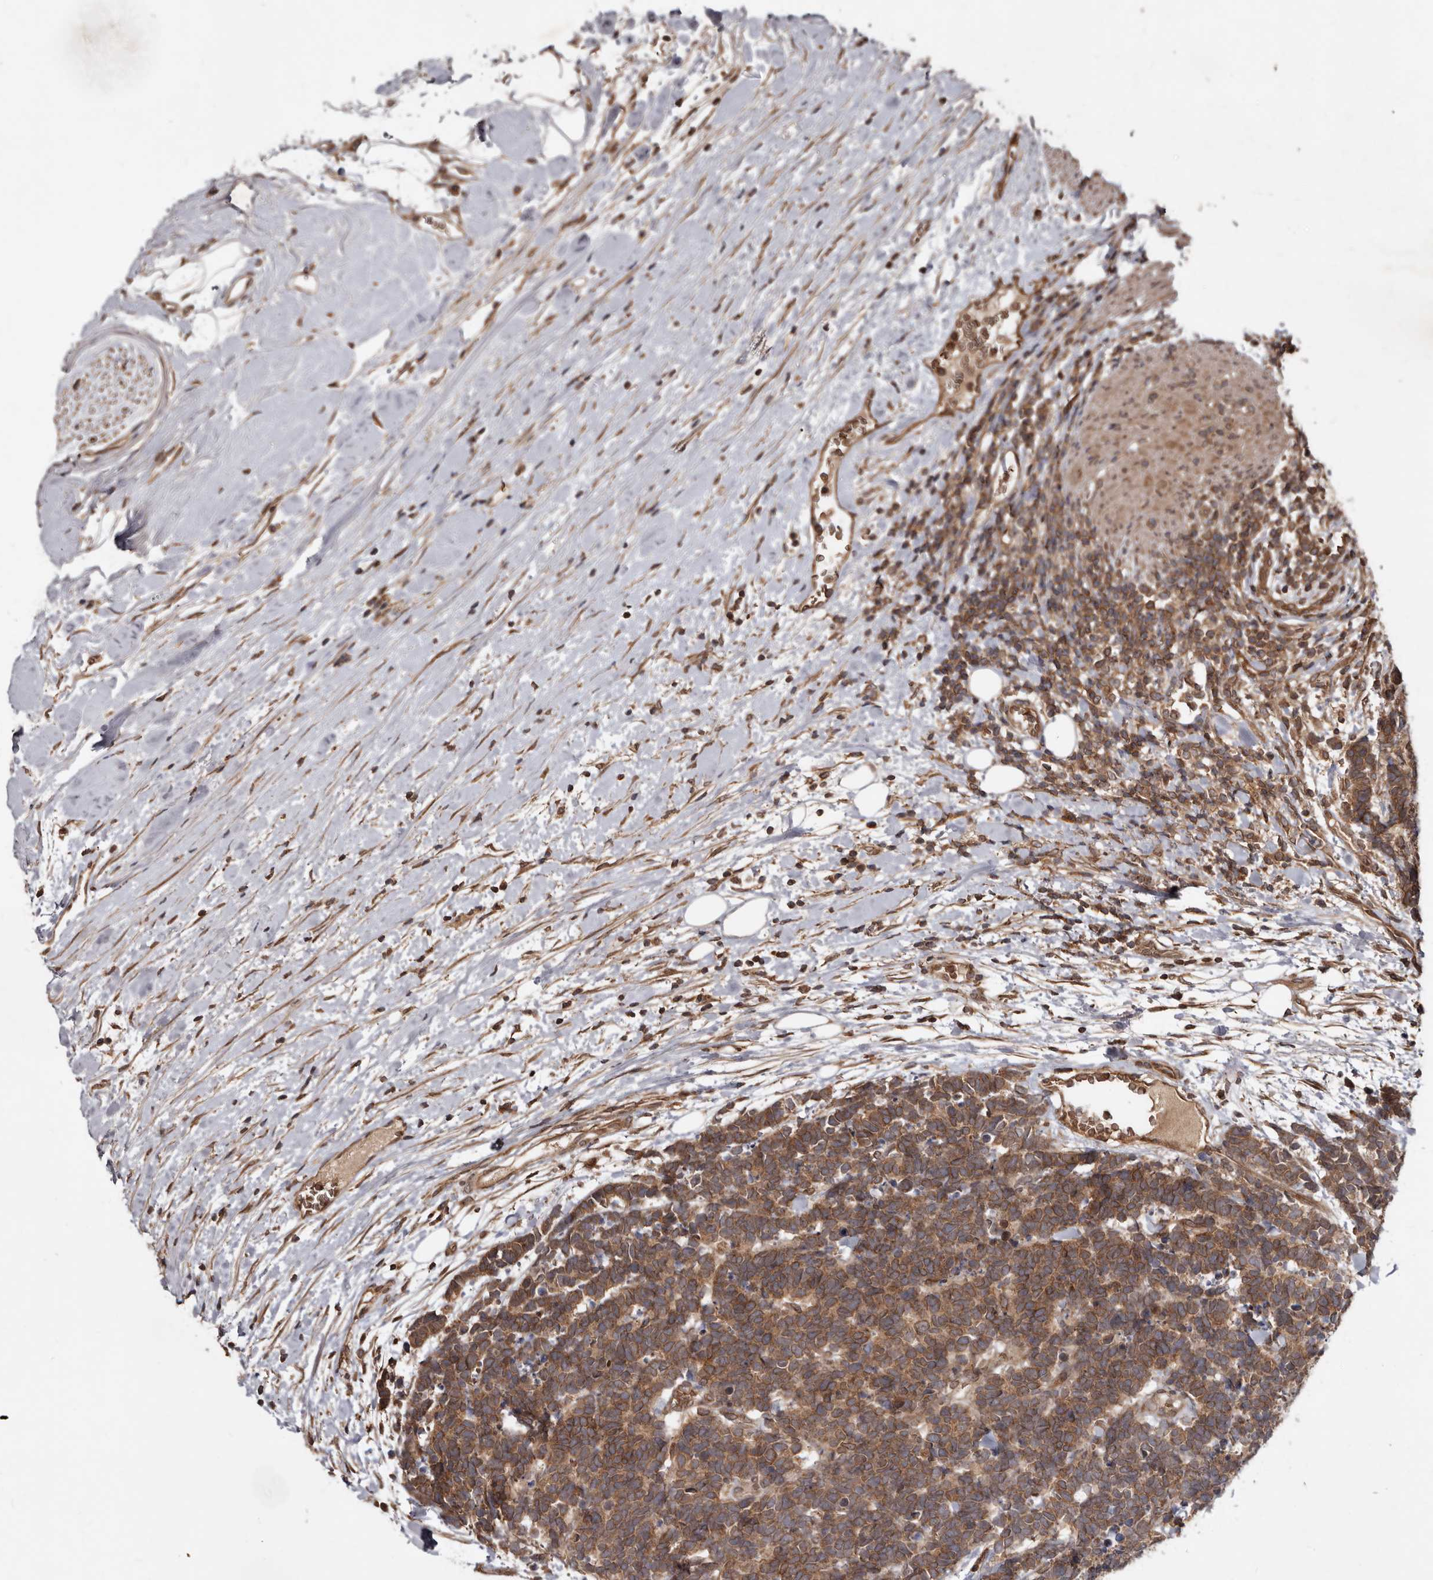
{"staining": {"intensity": "moderate", "quantity": ">75%", "location": "cytoplasmic/membranous"}, "tissue": "carcinoid", "cell_type": "Tumor cells", "image_type": "cancer", "snomed": [{"axis": "morphology", "description": "Carcinoma, NOS"}, {"axis": "morphology", "description": "Carcinoid, malignant, NOS"}, {"axis": "topography", "description": "Urinary bladder"}], "caption": "Human malignant carcinoid stained with a protein marker exhibits moderate staining in tumor cells.", "gene": "STK36", "patient": {"sex": "male", "age": 57}}